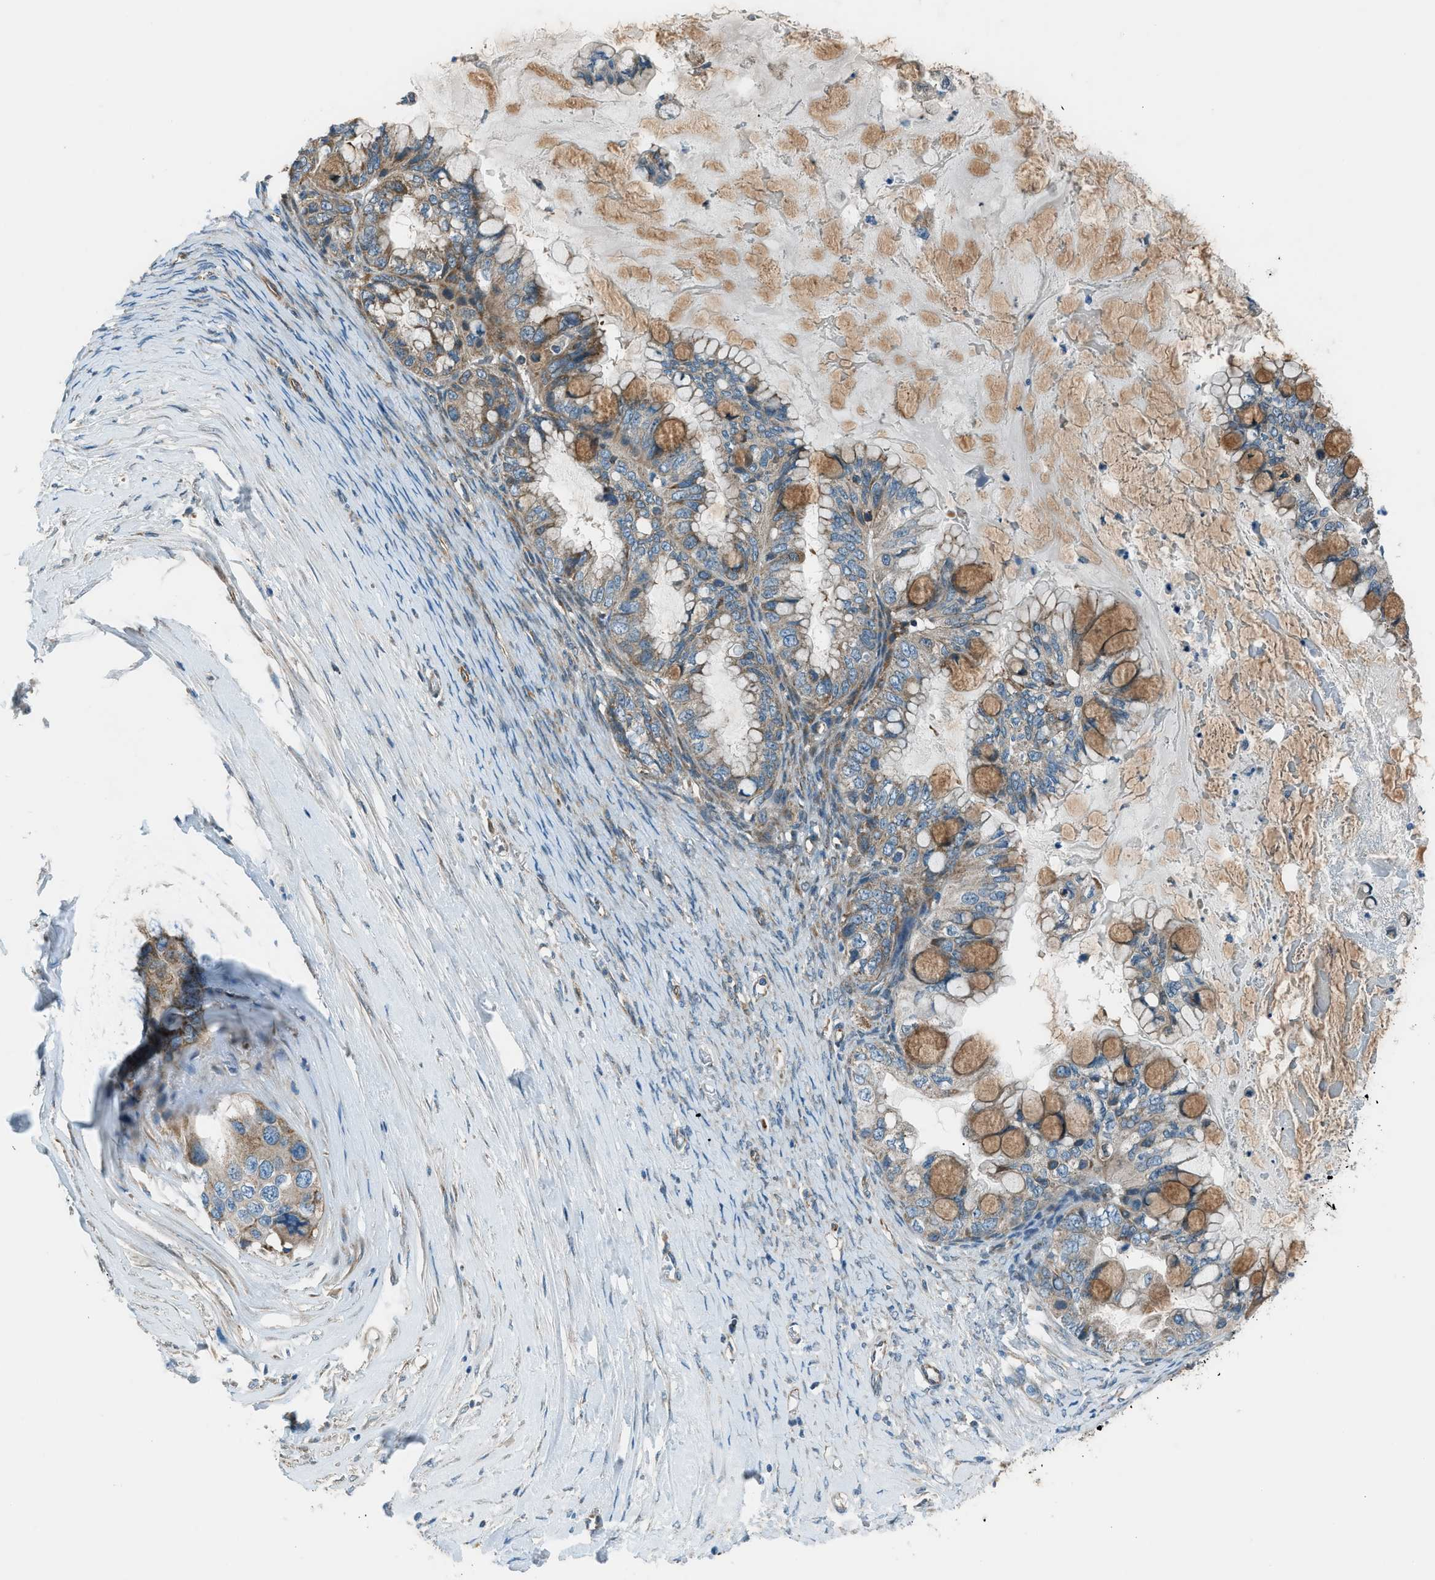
{"staining": {"intensity": "weak", "quantity": "25%-75%", "location": "cytoplasmic/membranous"}, "tissue": "ovarian cancer", "cell_type": "Tumor cells", "image_type": "cancer", "snomed": [{"axis": "morphology", "description": "Cystadenocarcinoma, mucinous, NOS"}, {"axis": "topography", "description": "Ovary"}], "caption": "DAB immunohistochemical staining of human mucinous cystadenocarcinoma (ovarian) shows weak cytoplasmic/membranous protein staining in approximately 25%-75% of tumor cells.", "gene": "PIGG", "patient": {"sex": "female", "age": 80}}